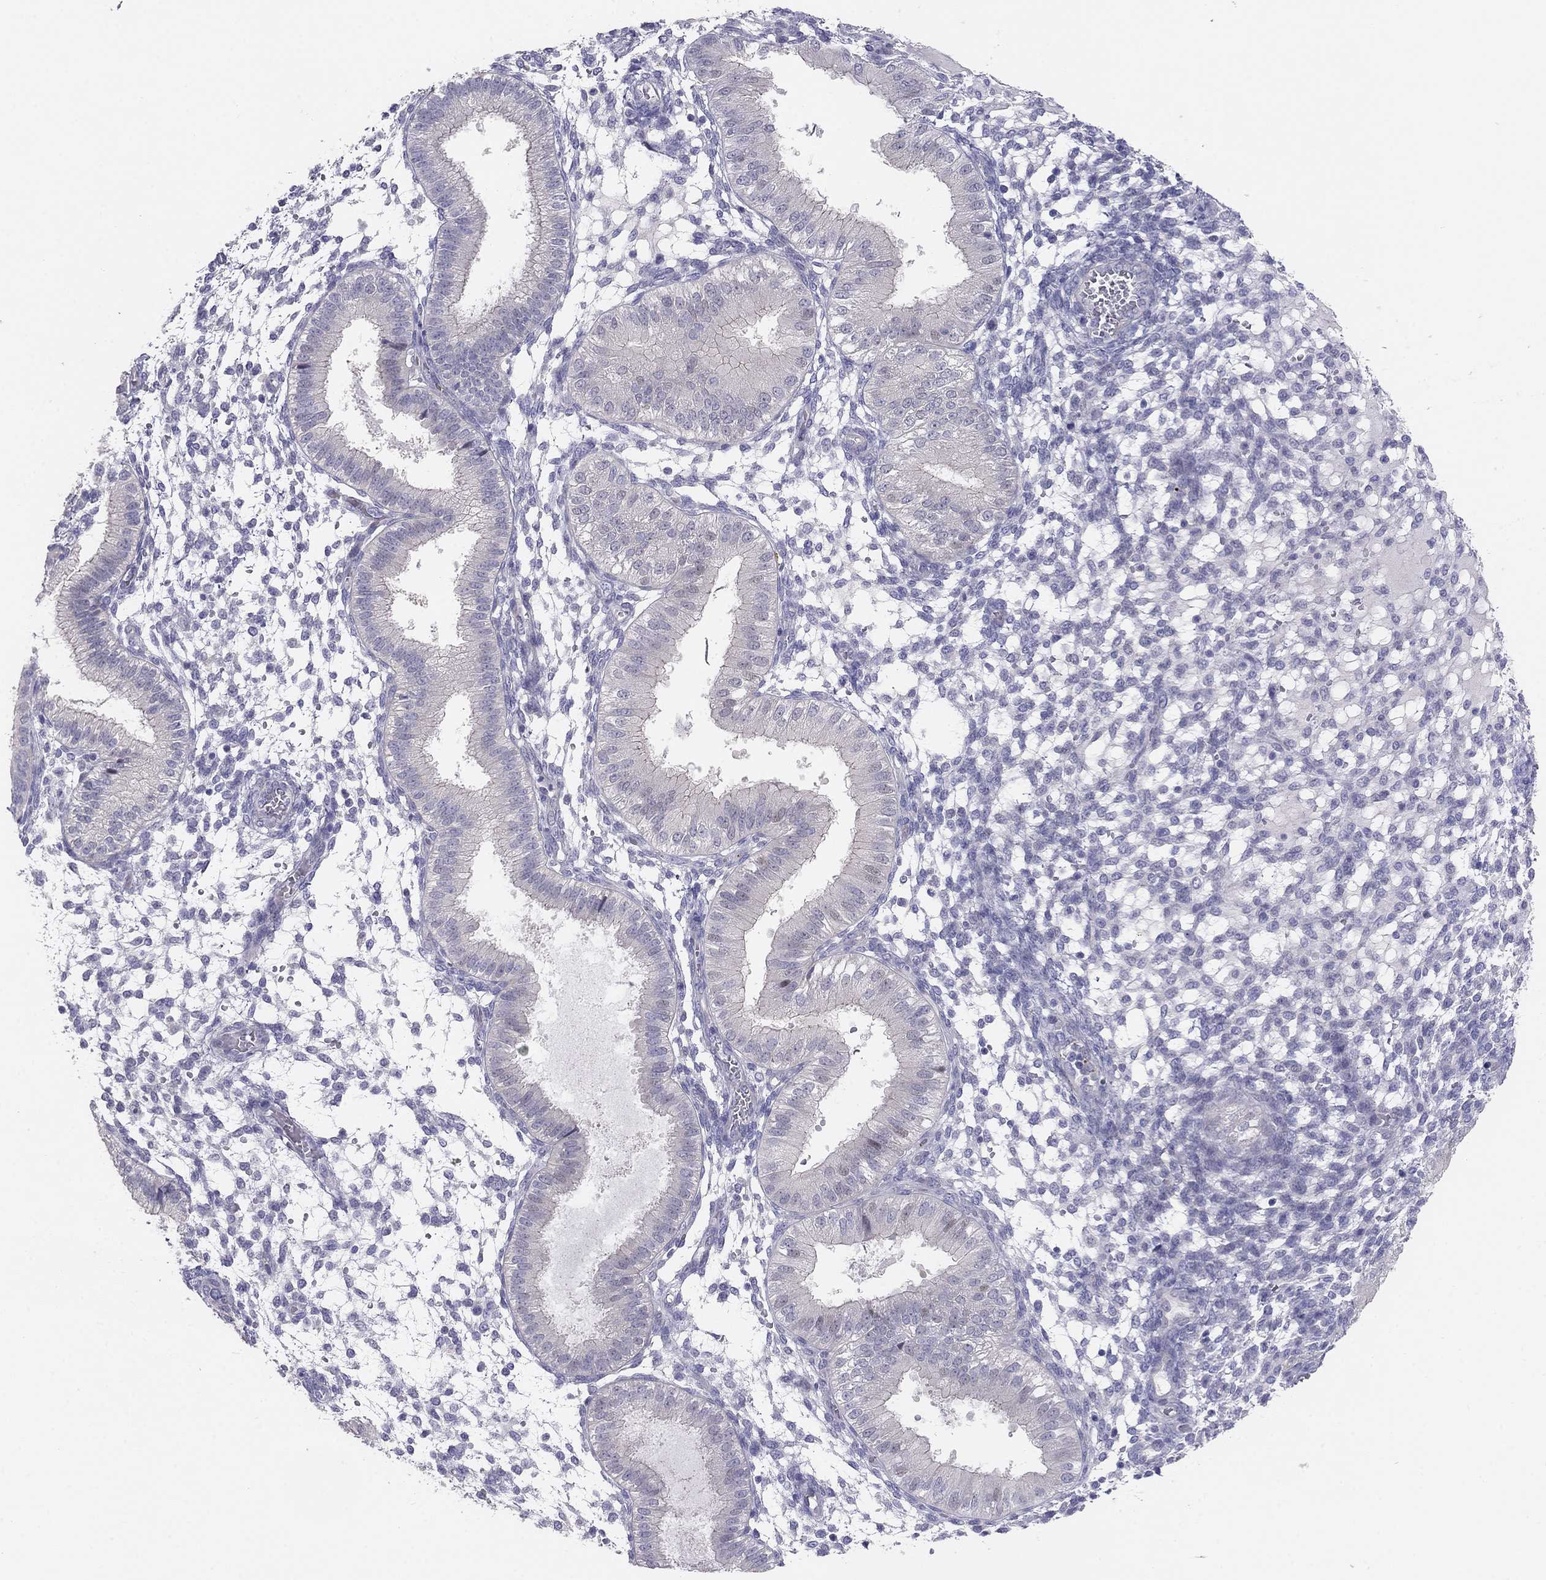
{"staining": {"intensity": "negative", "quantity": "none", "location": "none"}, "tissue": "endometrium", "cell_type": "Cells in endometrial stroma", "image_type": "normal", "snomed": [{"axis": "morphology", "description": "Normal tissue, NOS"}, {"axis": "topography", "description": "Endometrium"}], "caption": "A high-resolution histopathology image shows IHC staining of normal endometrium, which shows no significant expression in cells in endometrial stroma. (DAB (3,3'-diaminobenzidine) IHC visualized using brightfield microscopy, high magnification).", "gene": "MGAT4C", "patient": {"sex": "female", "age": 43}}